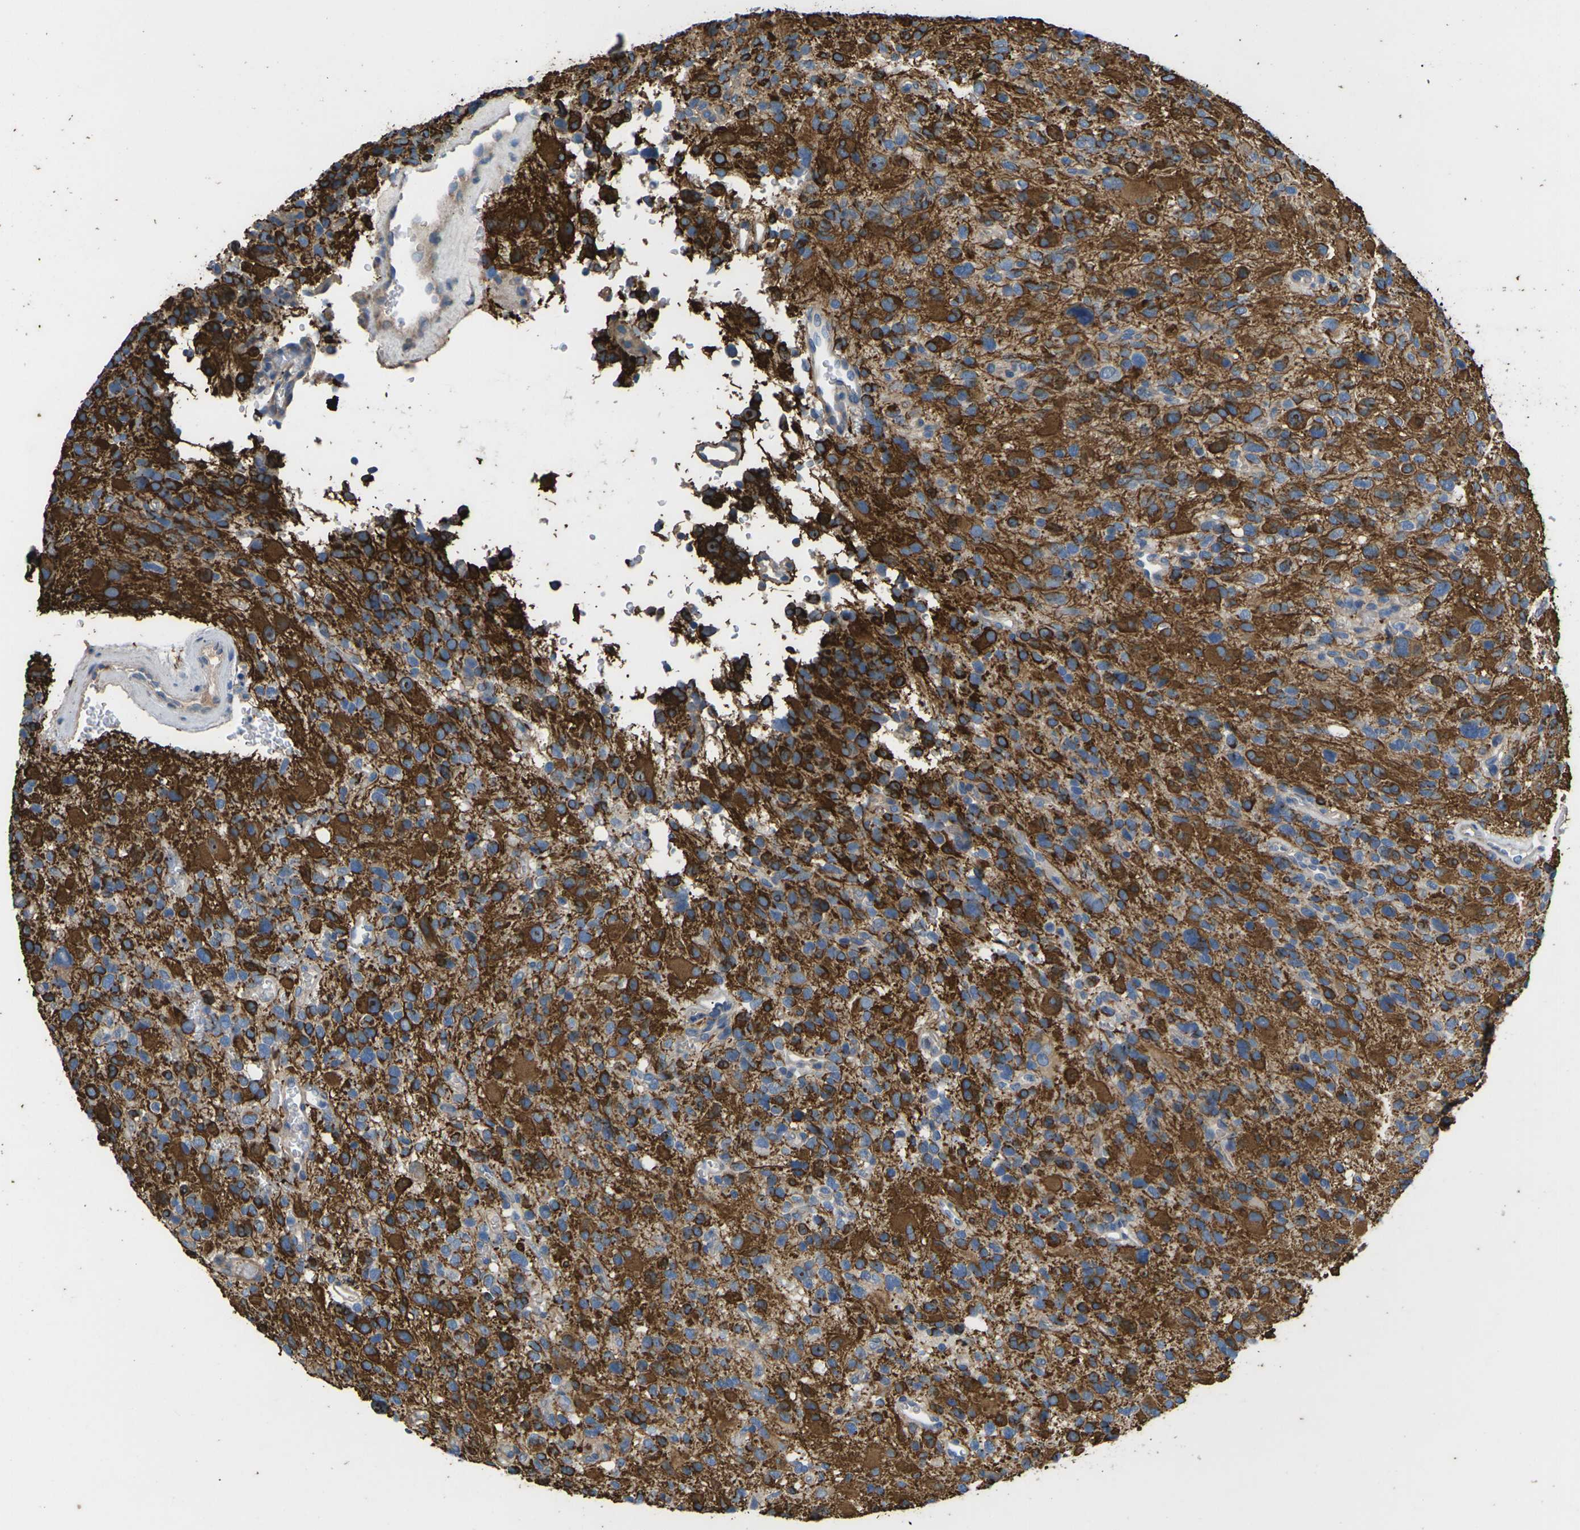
{"staining": {"intensity": "strong", "quantity": ">75%", "location": "cytoplasmic/membranous"}, "tissue": "glioma", "cell_type": "Tumor cells", "image_type": "cancer", "snomed": [{"axis": "morphology", "description": "Glioma, malignant, High grade"}, {"axis": "topography", "description": "Brain"}], "caption": "Immunohistochemical staining of human glioma shows high levels of strong cytoplasmic/membranous staining in about >75% of tumor cells. Using DAB (brown) and hematoxylin (blue) stains, captured at high magnification using brightfield microscopy.", "gene": "KLHDC8B", "patient": {"sex": "male", "age": 48}}